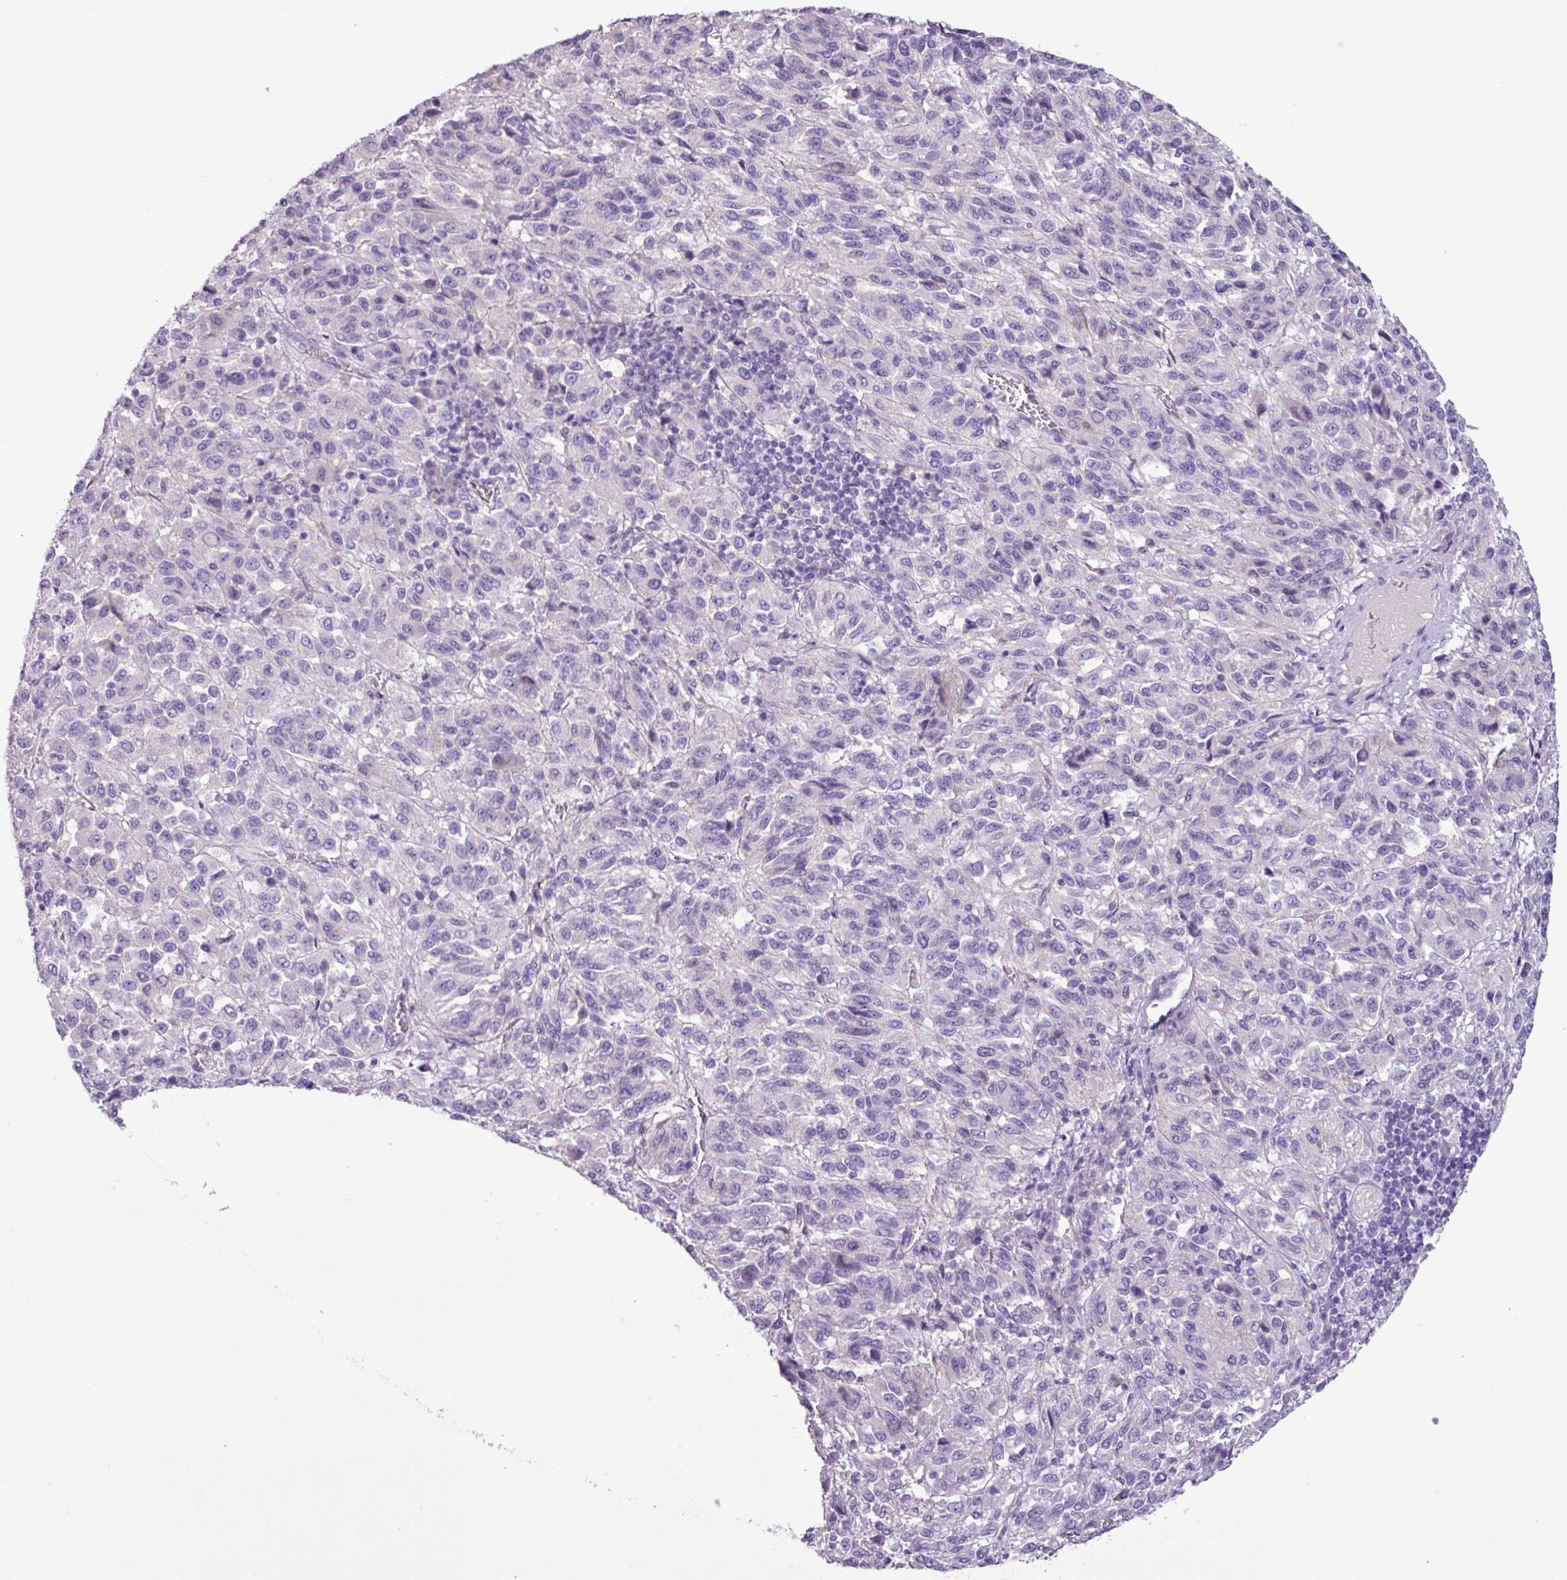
{"staining": {"intensity": "negative", "quantity": "none", "location": "none"}, "tissue": "melanoma", "cell_type": "Tumor cells", "image_type": "cancer", "snomed": [{"axis": "morphology", "description": "Malignant melanoma, Metastatic site"}, {"axis": "topography", "description": "Lung"}], "caption": "This is a photomicrograph of IHC staining of melanoma, which shows no staining in tumor cells.", "gene": "CYSTM1", "patient": {"sex": "male", "age": 64}}